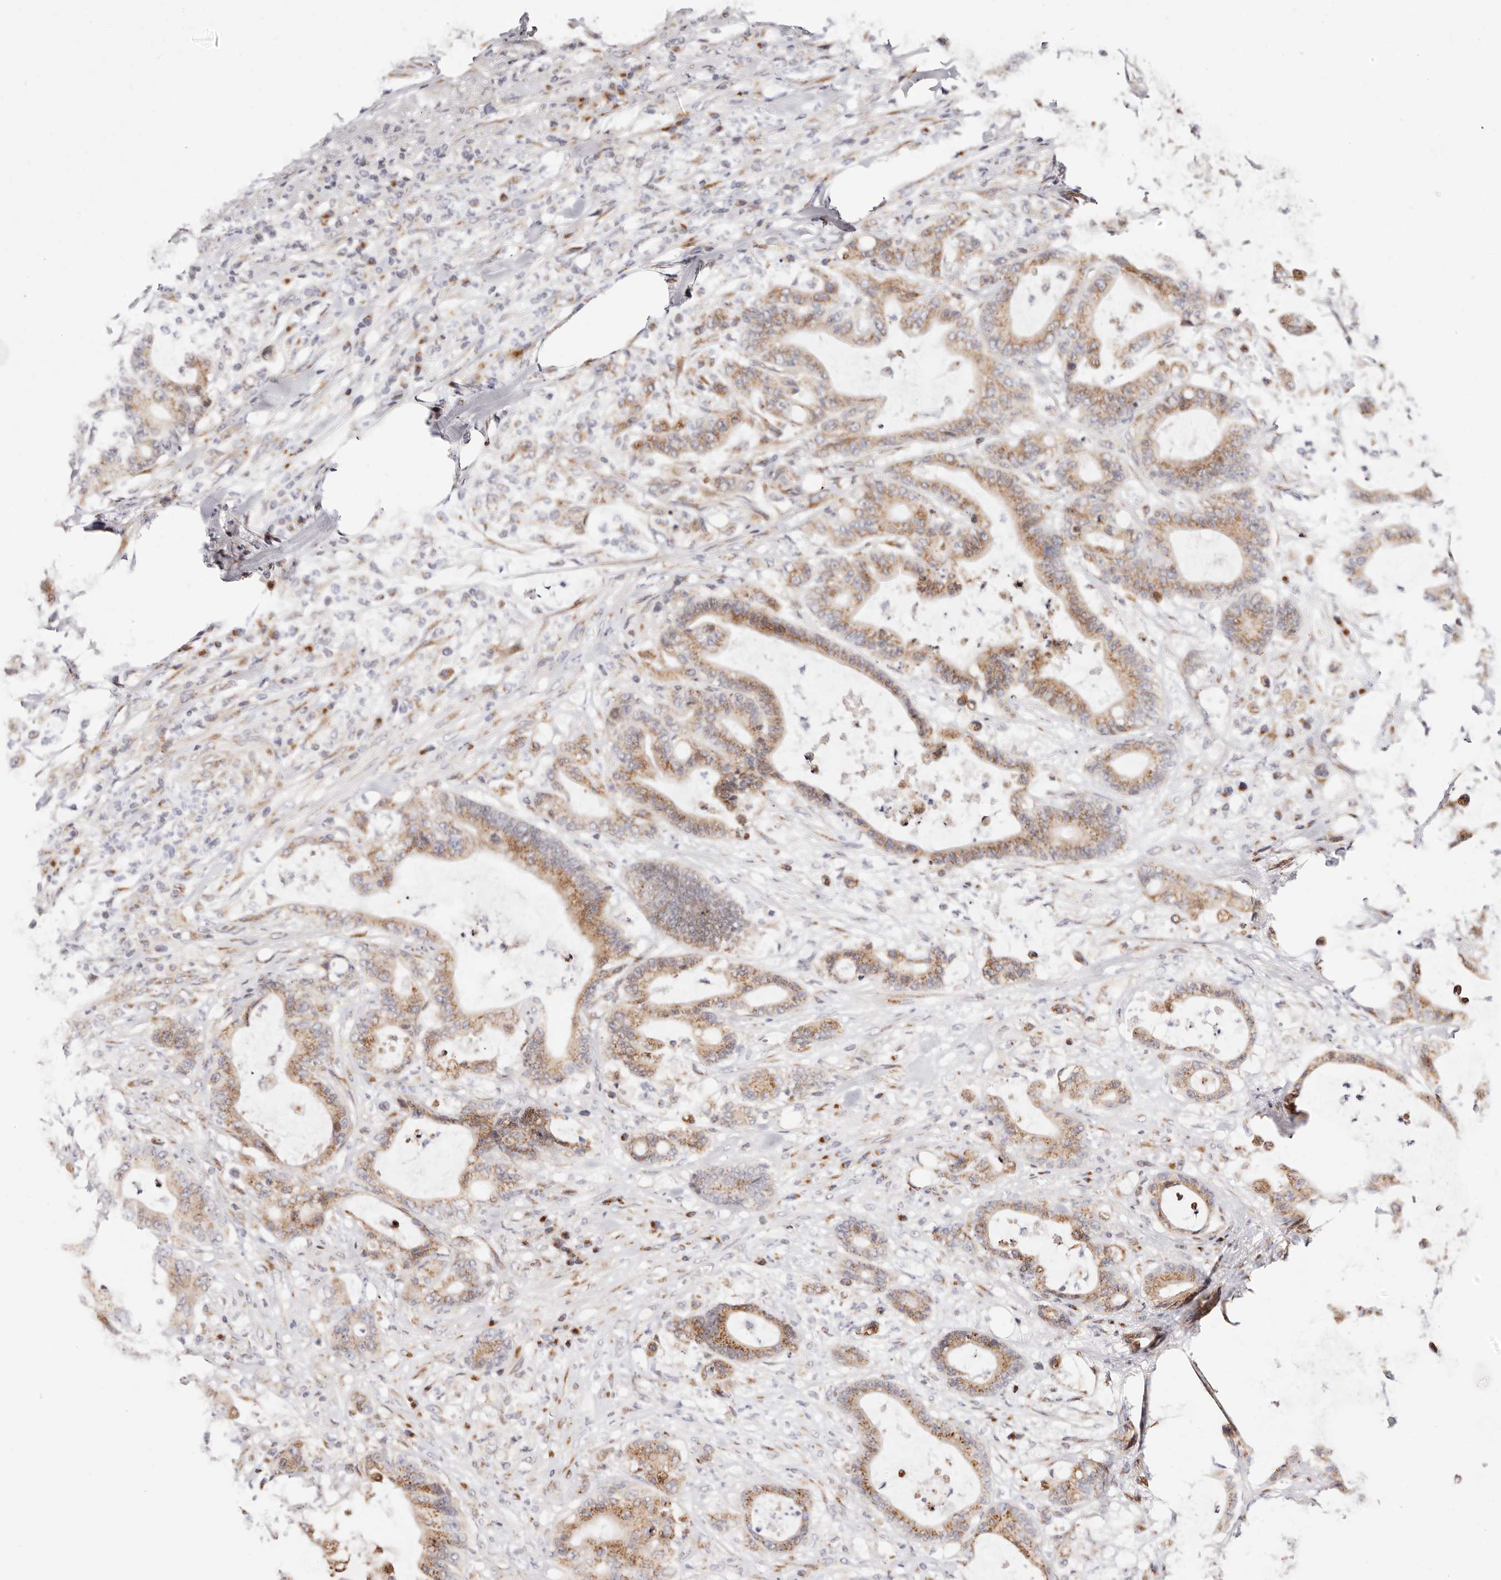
{"staining": {"intensity": "moderate", "quantity": ">75%", "location": "cytoplasmic/membranous"}, "tissue": "colorectal cancer", "cell_type": "Tumor cells", "image_type": "cancer", "snomed": [{"axis": "morphology", "description": "Adenocarcinoma, NOS"}, {"axis": "topography", "description": "Colon"}], "caption": "Colorectal adenocarcinoma was stained to show a protein in brown. There is medium levels of moderate cytoplasmic/membranous positivity in about >75% of tumor cells.", "gene": "MAPK6", "patient": {"sex": "female", "age": 84}}